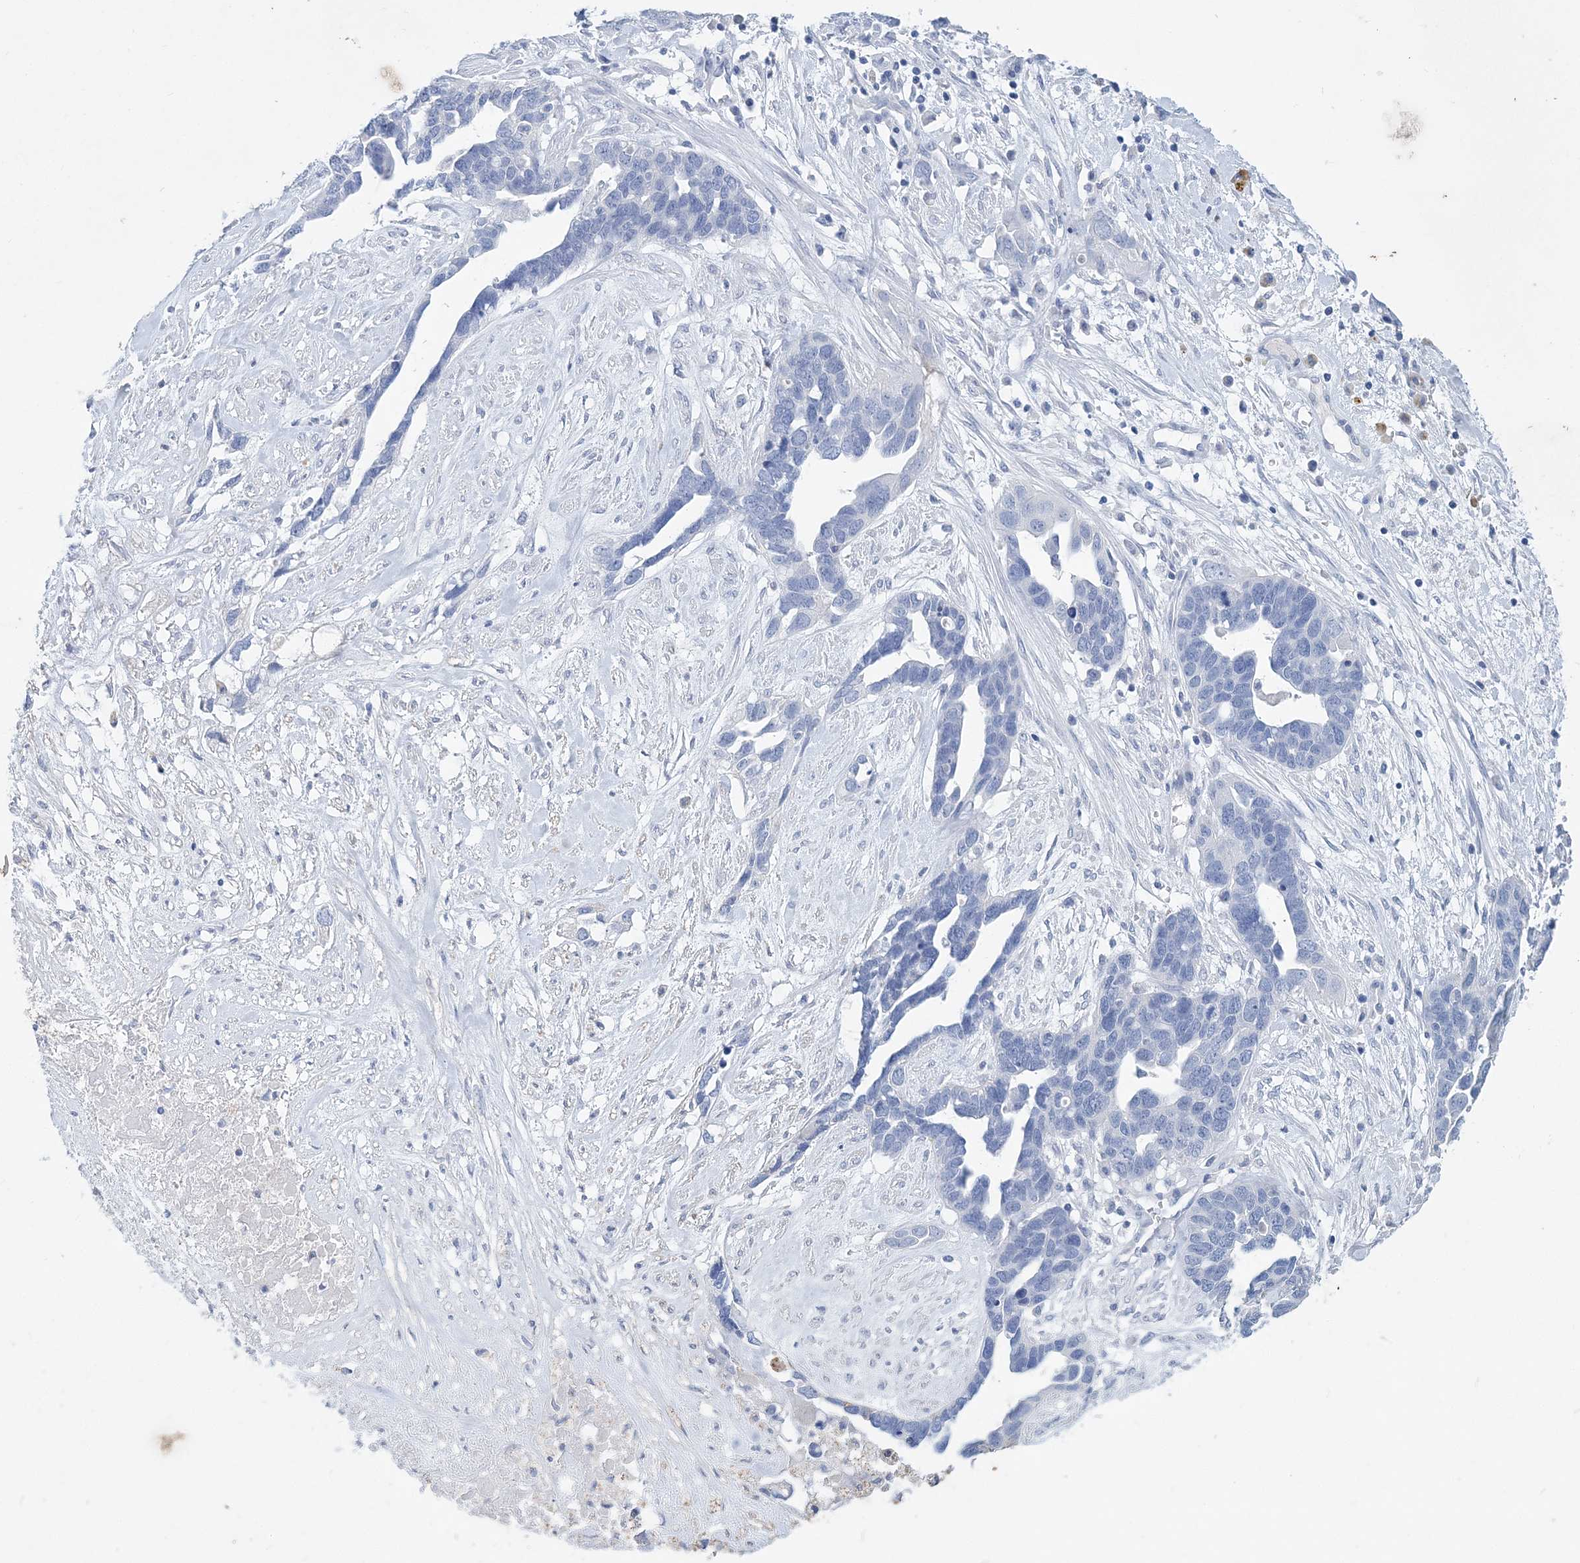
{"staining": {"intensity": "negative", "quantity": "none", "location": "none"}, "tissue": "ovarian cancer", "cell_type": "Tumor cells", "image_type": "cancer", "snomed": [{"axis": "morphology", "description": "Cystadenocarcinoma, serous, NOS"}, {"axis": "topography", "description": "Ovary"}], "caption": "IHC image of neoplastic tissue: ovarian cancer (serous cystadenocarcinoma) stained with DAB exhibits no significant protein positivity in tumor cells.", "gene": "COPS8", "patient": {"sex": "female", "age": 54}}